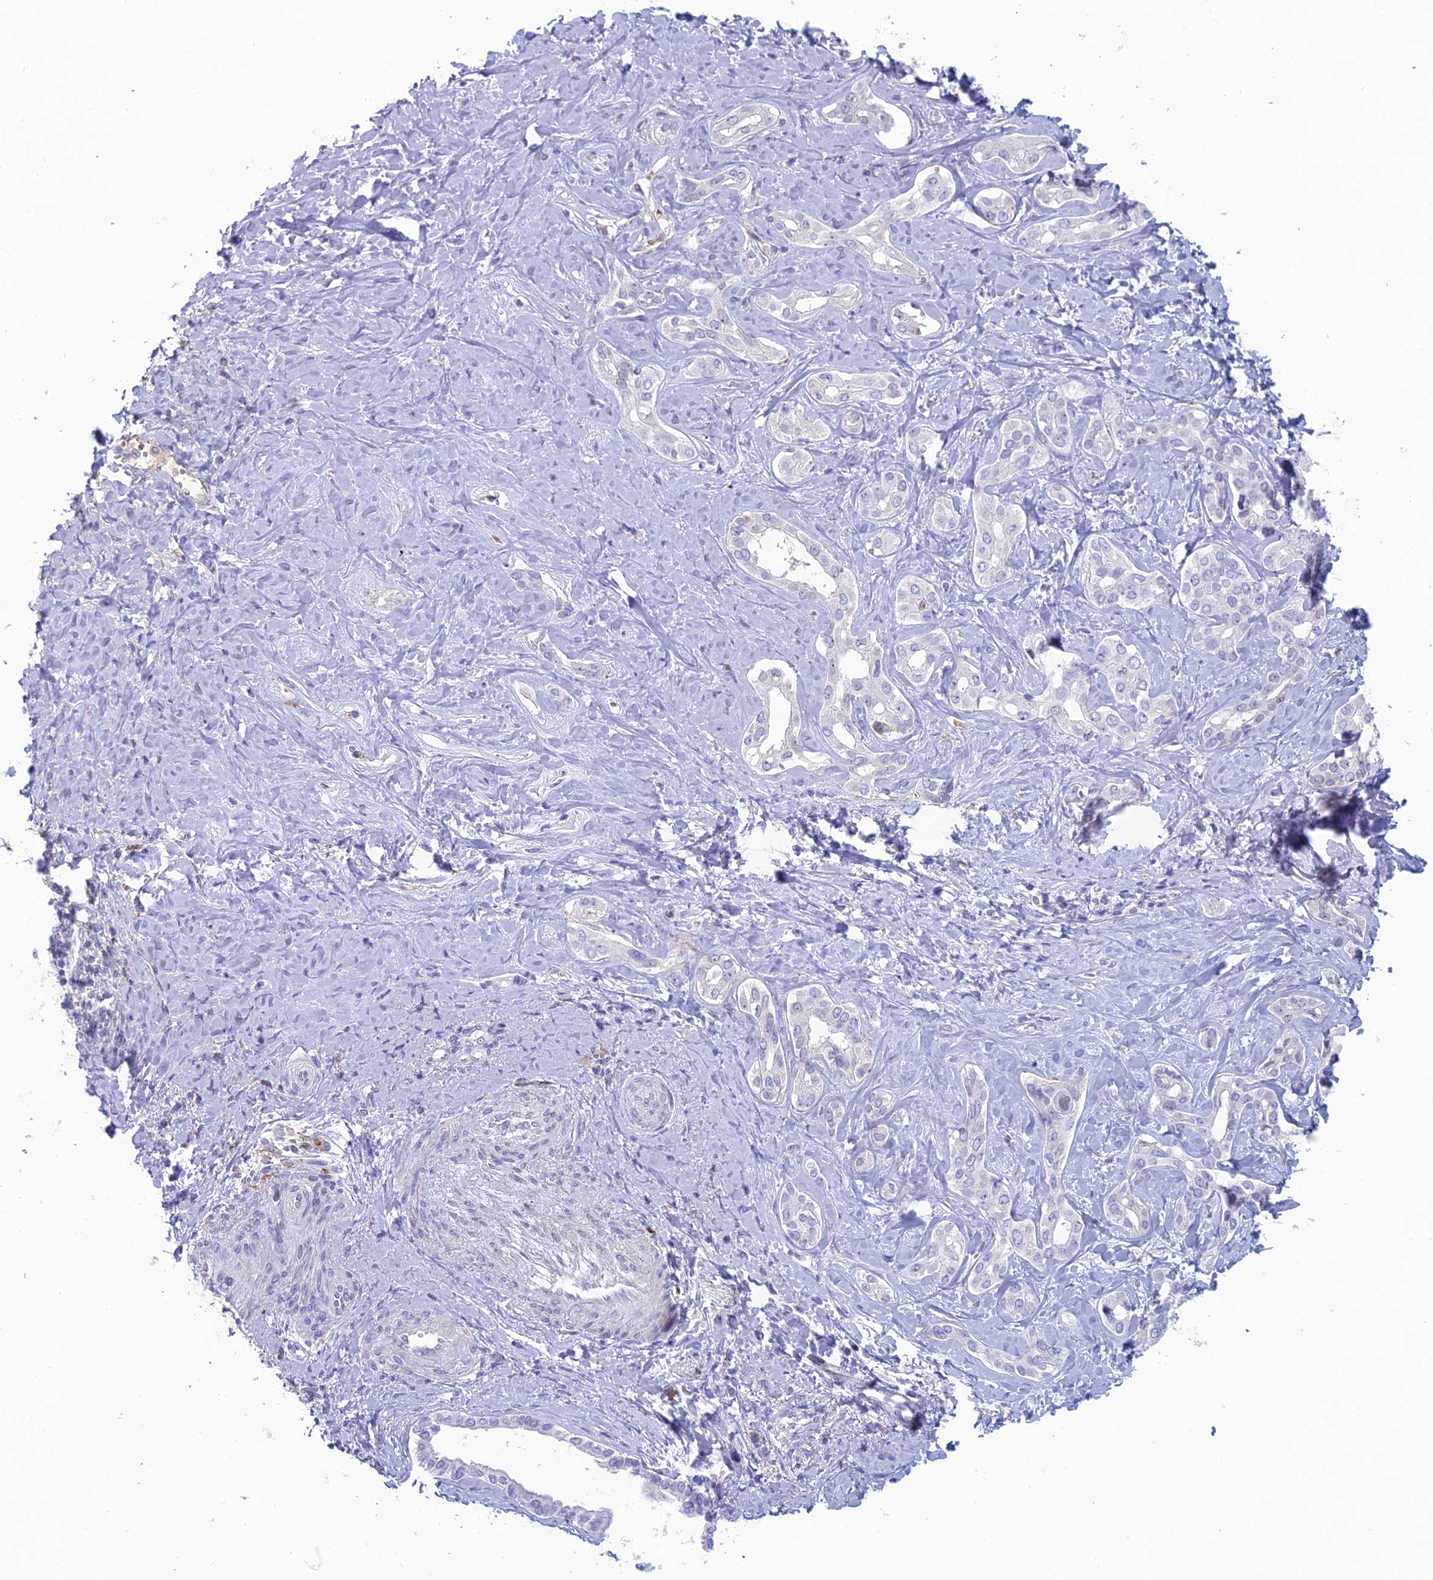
{"staining": {"intensity": "negative", "quantity": "none", "location": "none"}, "tissue": "liver cancer", "cell_type": "Tumor cells", "image_type": "cancer", "snomed": [{"axis": "morphology", "description": "Cholangiocarcinoma"}, {"axis": "topography", "description": "Liver"}], "caption": "Immunohistochemistry (IHC) histopathology image of neoplastic tissue: liver cancer (cholangiocarcinoma) stained with DAB (3,3'-diaminobenzidine) reveals no significant protein positivity in tumor cells.", "gene": "FERD3L", "patient": {"sex": "female", "age": 77}}